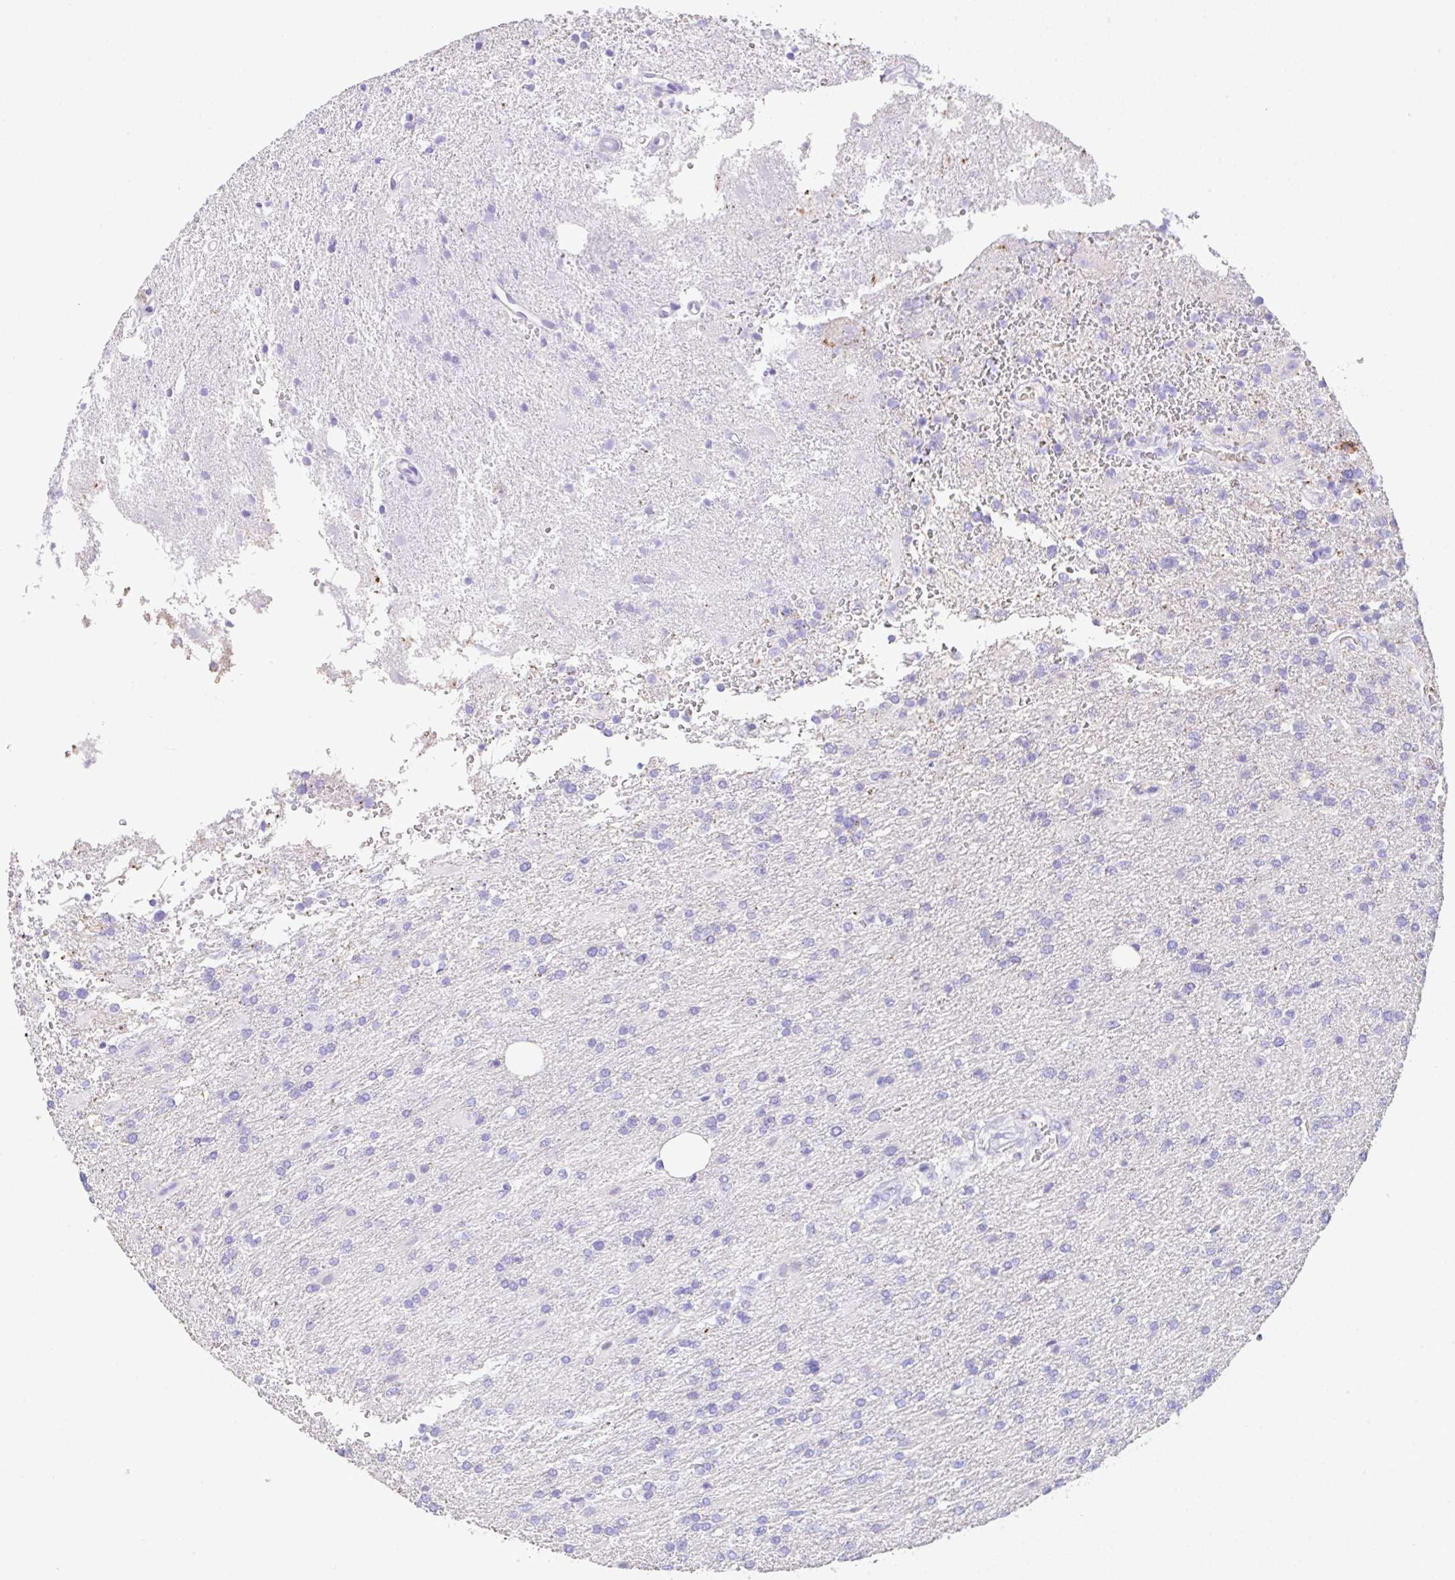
{"staining": {"intensity": "negative", "quantity": "none", "location": "none"}, "tissue": "glioma", "cell_type": "Tumor cells", "image_type": "cancer", "snomed": [{"axis": "morphology", "description": "Glioma, malignant, High grade"}, {"axis": "topography", "description": "Brain"}], "caption": "This is a image of IHC staining of glioma, which shows no staining in tumor cells. Brightfield microscopy of immunohistochemistry stained with DAB (3,3'-diaminobenzidine) (brown) and hematoxylin (blue), captured at high magnification.", "gene": "HOXC12", "patient": {"sex": "male", "age": 56}}